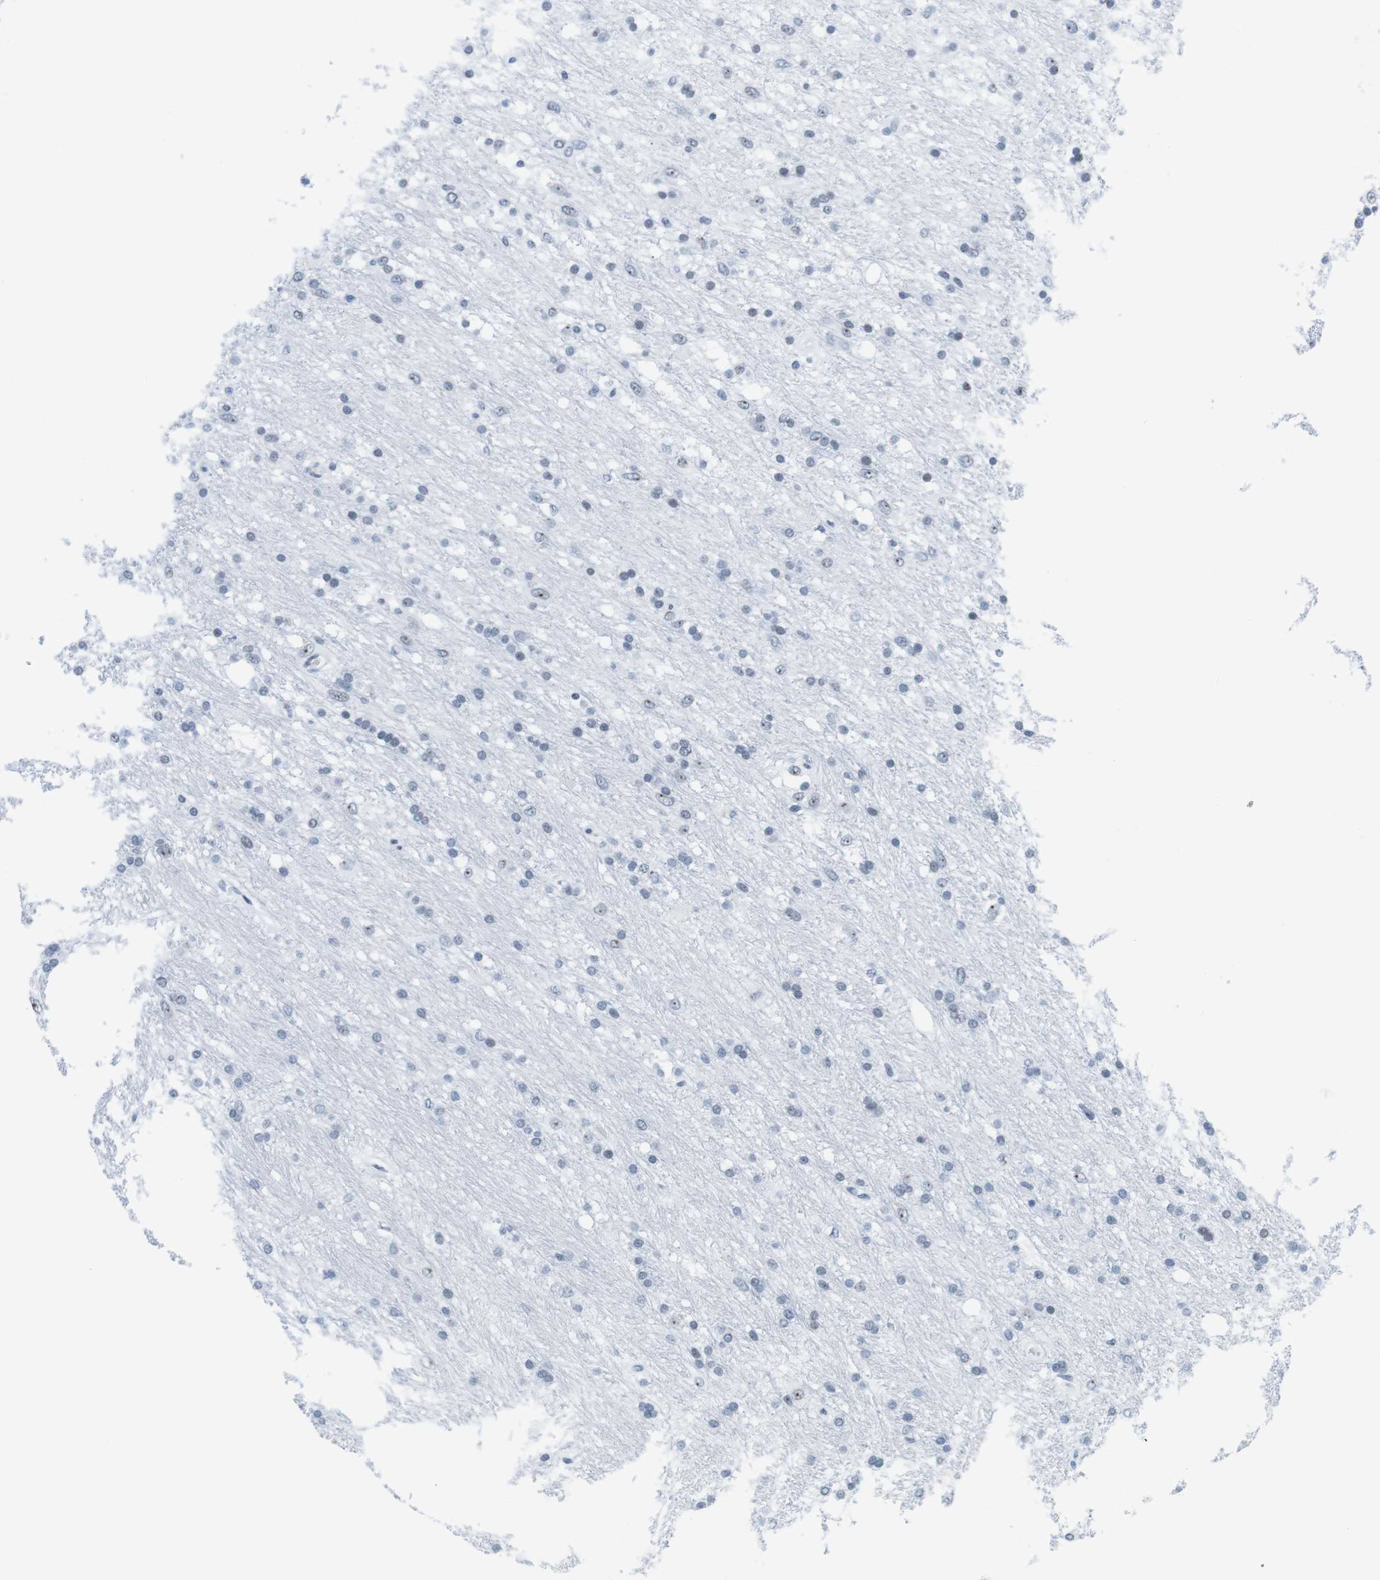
{"staining": {"intensity": "moderate", "quantity": "<25%", "location": "nuclear"}, "tissue": "glioma", "cell_type": "Tumor cells", "image_type": "cancer", "snomed": [{"axis": "morphology", "description": "Glioma, malignant, Low grade"}, {"axis": "topography", "description": "Brain"}], "caption": "Protein staining of glioma tissue displays moderate nuclear positivity in about <25% of tumor cells. The protein is stained brown, and the nuclei are stained in blue (DAB (3,3'-diaminobenzidine) IHC with brightfield microscopy, high magnification).", "gene": "NIFK", "patient": {"sex": "male", "age": 77}}